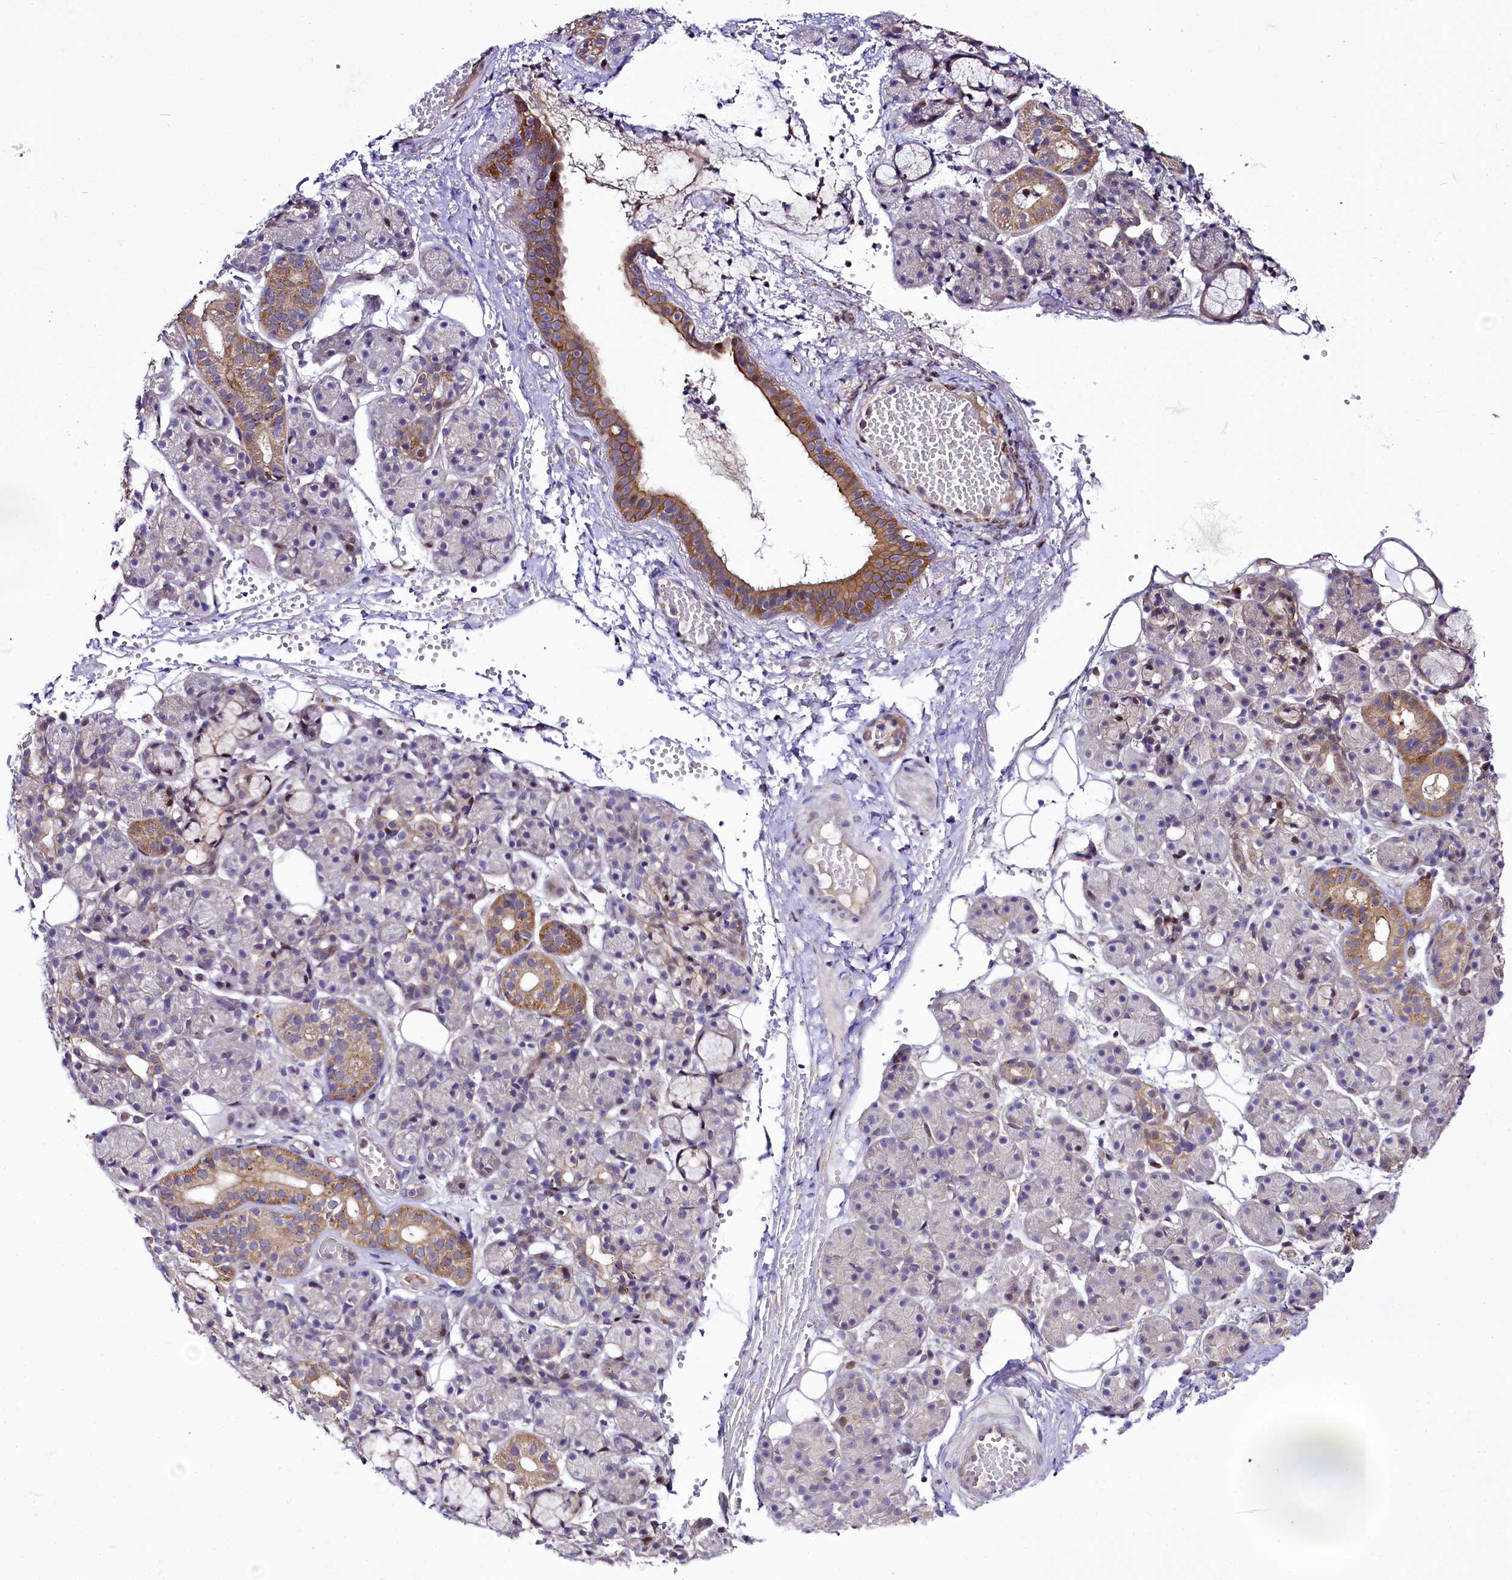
{"staining": {"intensity": "moderate", "quantity": "<25%", "location": "cytoplasmic/membranous"}, "tissue": "salivary gland", "cell_type": "Glandular cells", "image_type": "normal", "snomed": [{"axis": "morphology", "description": "Normal tissue, NOS"}, {"axis": "topography", "description": "Salivary gland"}], "caption": "This photomicrograph shows unremarkable salivary gland stained with immunohistochemistry to label a protein in brown. The cytoplasmic/membranous of glandular cells show moderate positivity for the protein. Nuclei are counter-stained blue.", "gene": "ZC3H12C", "patient": {"sex": "male", "age": 63}}